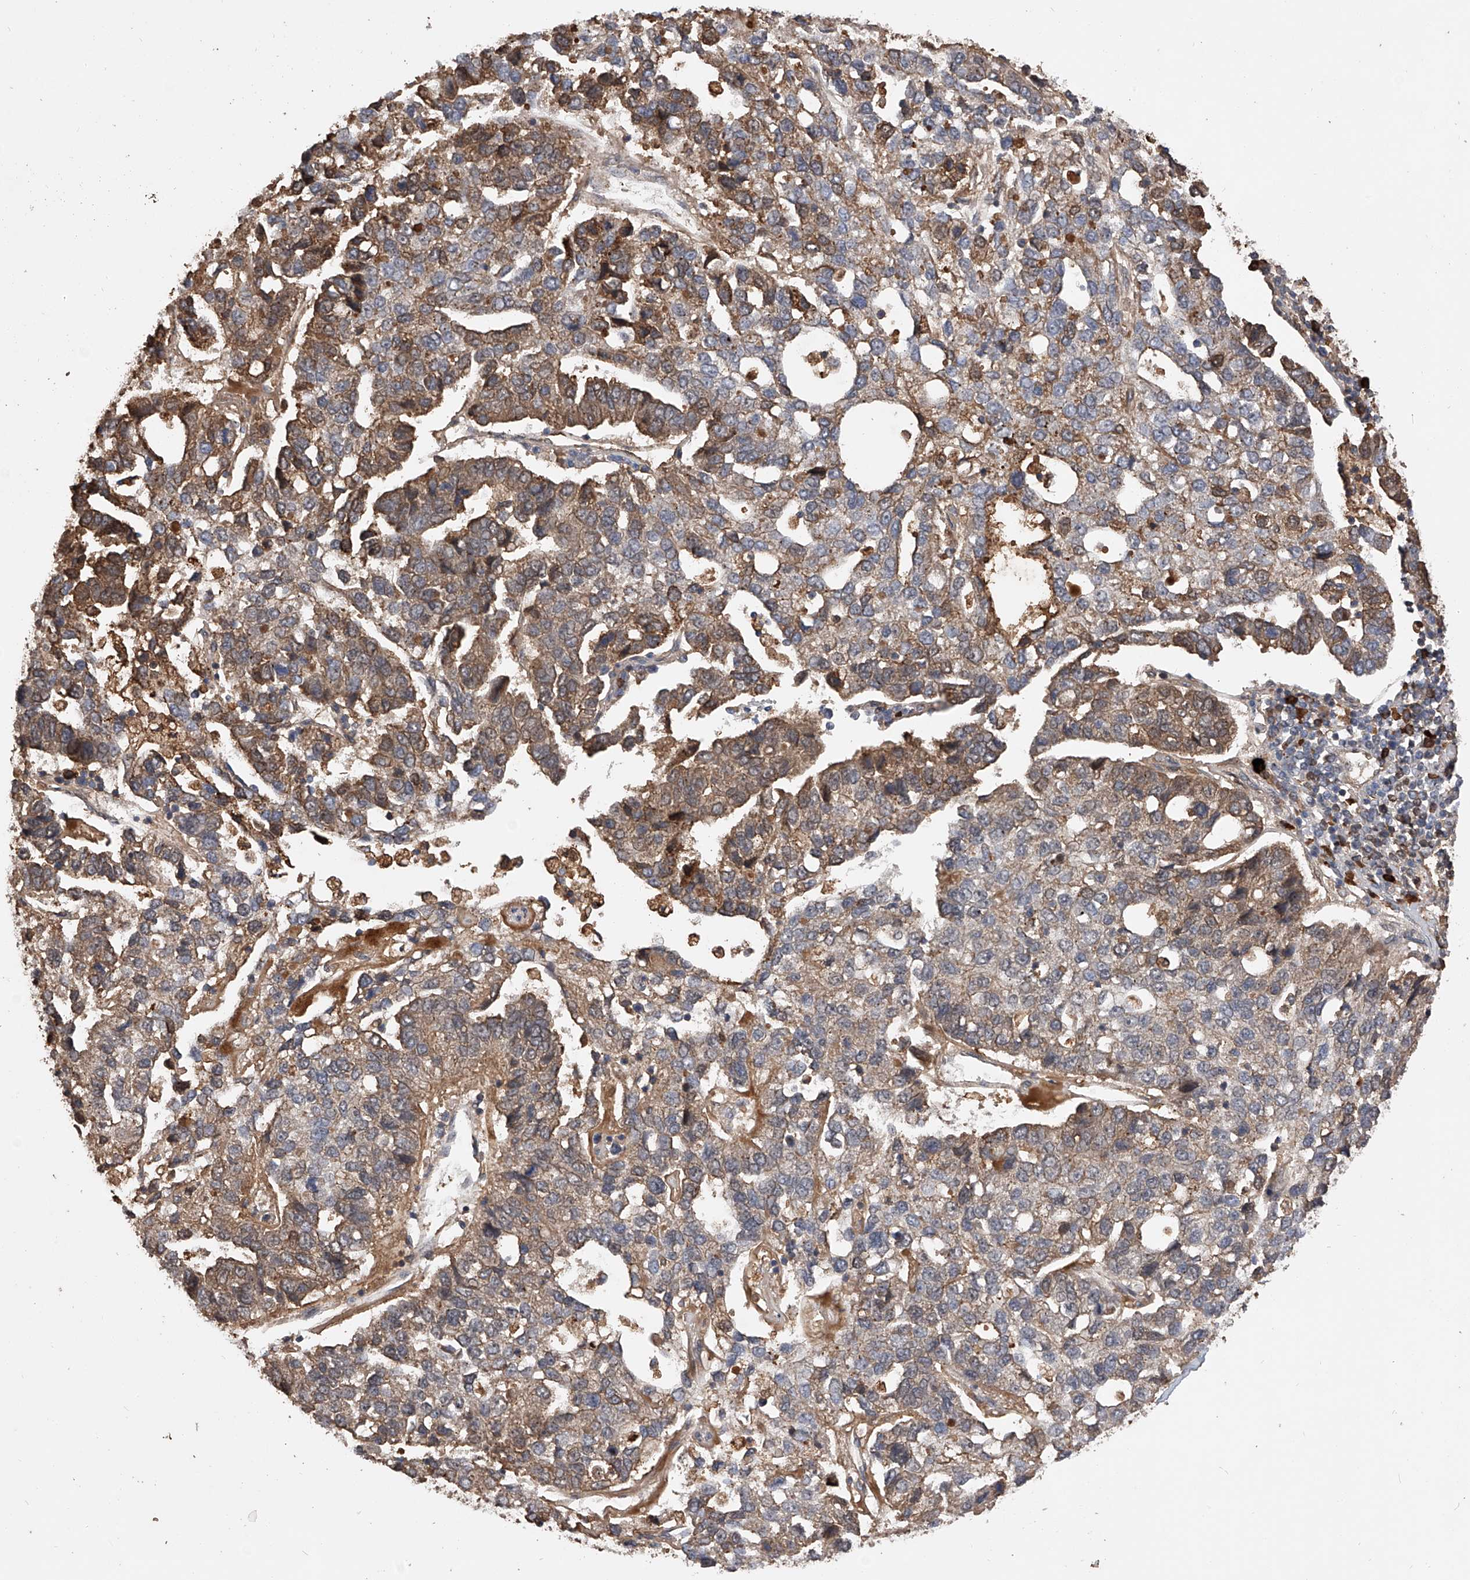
{"staining": {"intensity": "moderate", "quantity": "25%-75%", "location": "cytoplasmic/membranous"}, "tissue": "pancreatic cancer", "cell_type": "Tumor cells", "image_type": "cancer", "snomed": [{"axis": "morphology", "description": "Adenocarcinoma, NOS"}, {"axis": "topography", "description": "Pancreas"}], "caption": "Human adenocarcinoma (pancreatic) stained with a brown dye exhibits moderate cytoplasmic/membranous positive expression in approximately 25%-75% of tumor cells.", "gene": "CFAP410", "patient": {"sex": "female", "age": 61}}